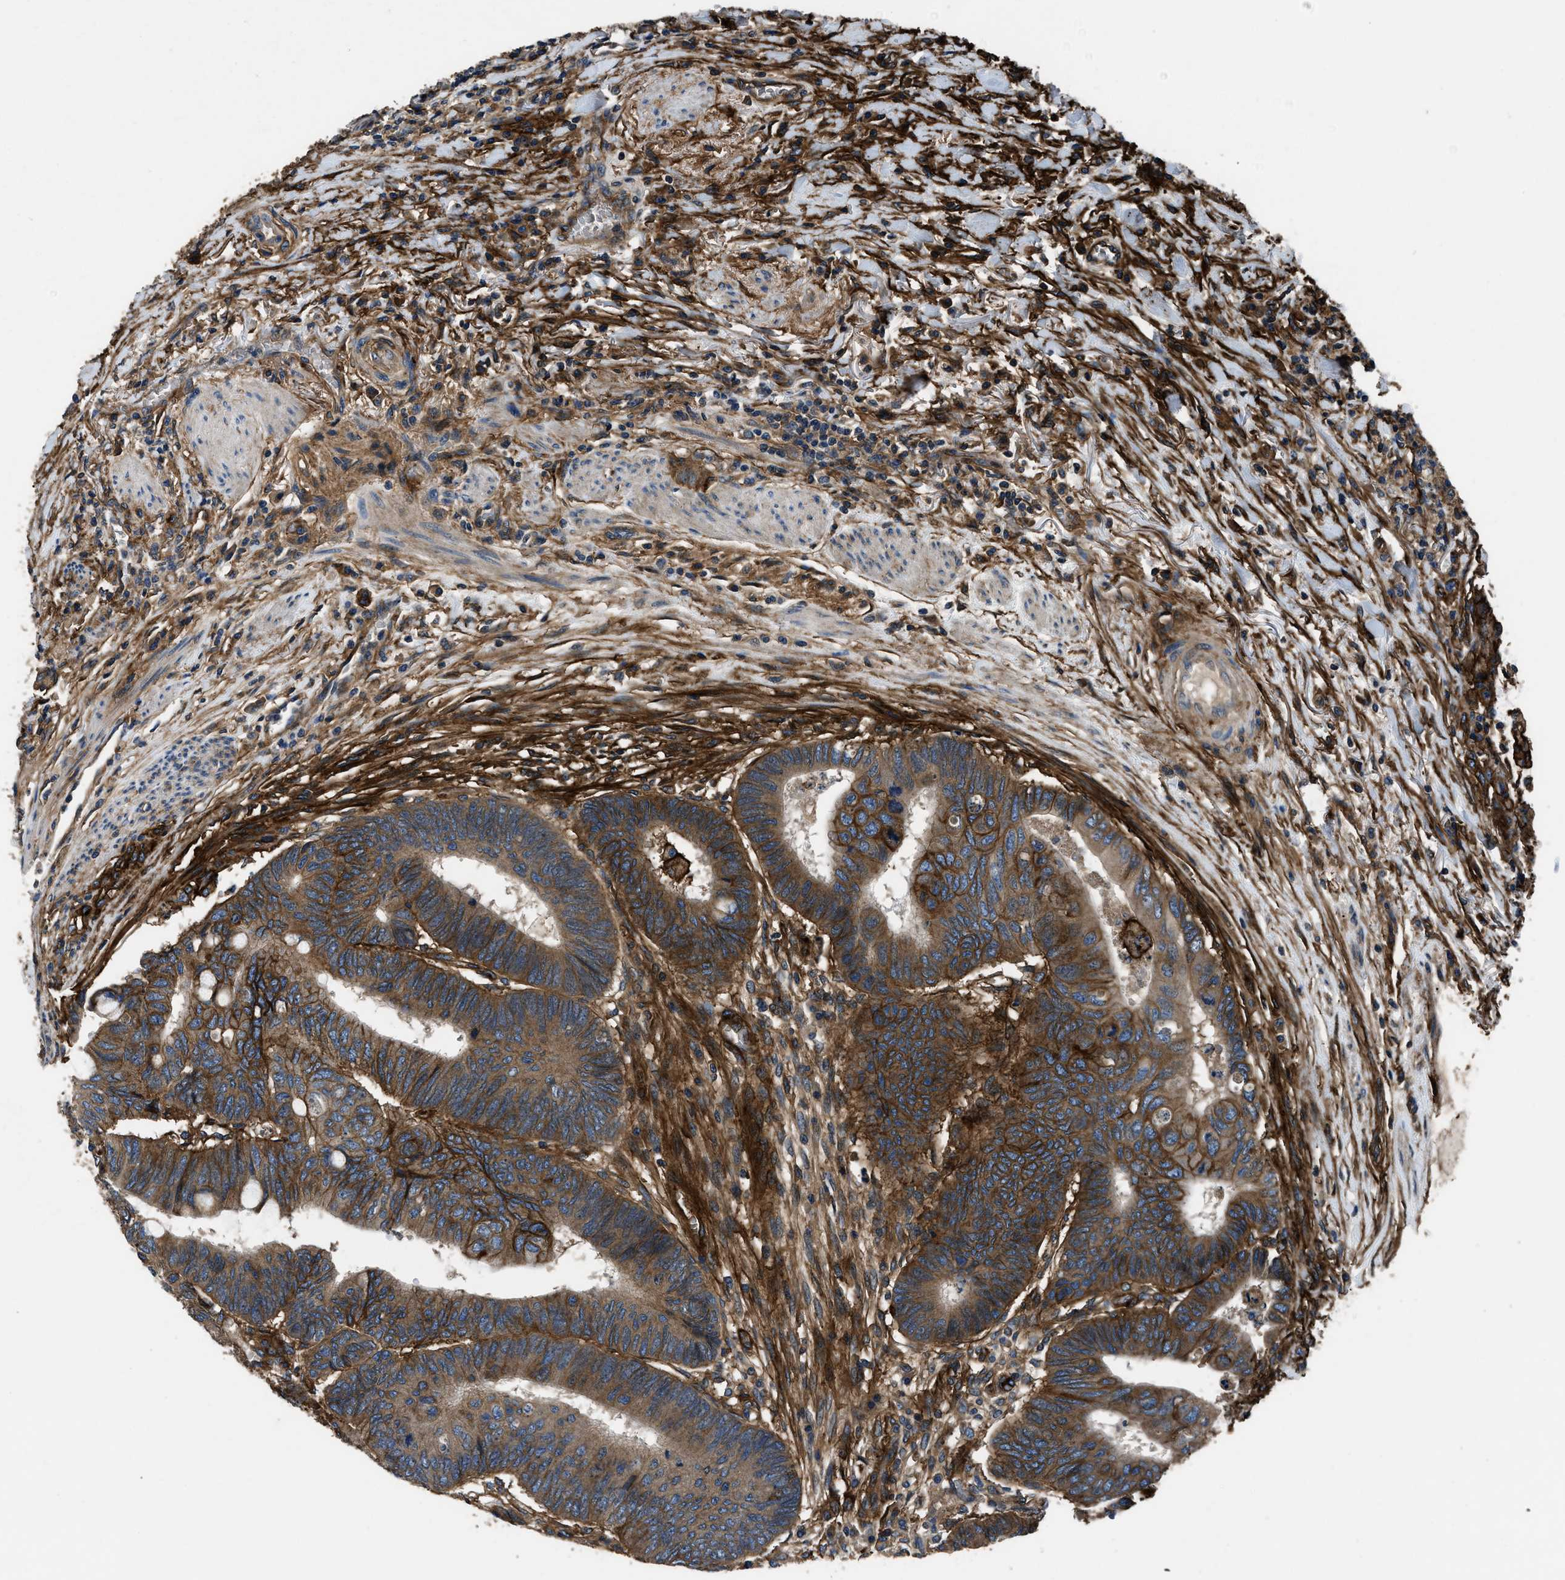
{"staining": {"intensity": "moderate", "quantity": ">75%", "location": "cytoplasmic/membranous"}, "tissue": "colorectal cancer", "cell_type": "Tumor cells", "image_type": "cancer", "snomed": [{"axis": "morphology", "description": "Normal tissue, NOS"}, {"axis": "morphology", "description": "Adenocarcinoma, NOS"}, {"axis": "topography", "description": "Rectum"}, {"axis": "topography", "description": "Peripheral nerve tissue"}], "caption": "A medium amount of moderate cytoplasmic/membranous staining is present in about >75% of tumor cells in colorectal cancer (adenocarcinoma) tissue.", "gene": "CD276", "patient": {"sex": "male", "age": 92}}